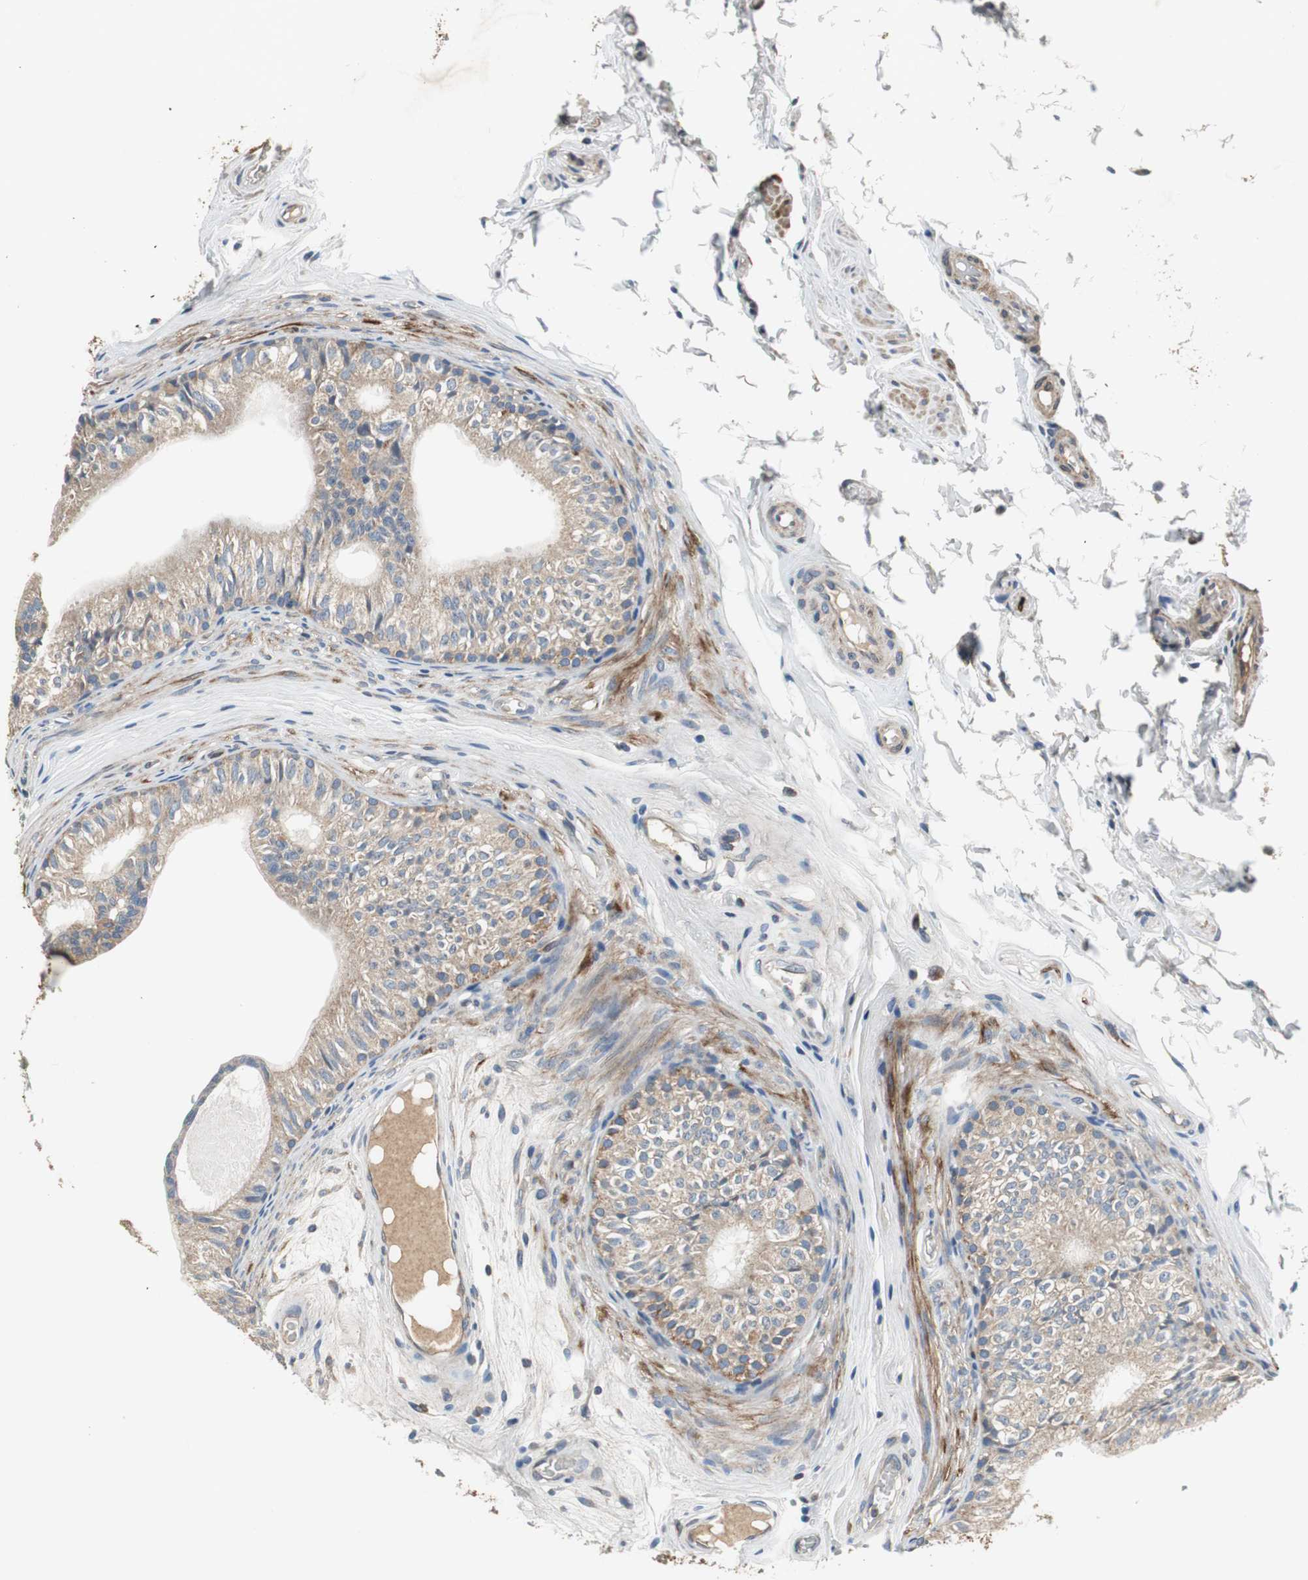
{"staining": {"intensity": "strong", "quantity": ">75%", "location": "cytoplasmic/membranous"}, "tissue": "epididymis", "cell_type": "Glandular cells", "image_type": "normal", "snomed": [{"axis": "morphology", "description": "Normal tissue, NOS"}, {"axis": "topography", "description": "Testis"}, {"axis": "topography", "description": "Epididymis"}], "caption": "Immunohistochemical staining of unremarkable human epididymis displays strong cytoplasmic/membranous protein expression in about >75% of glandular cells.", "gene": "PI4KB", "patient": {"sex": "male", "age": 36}}